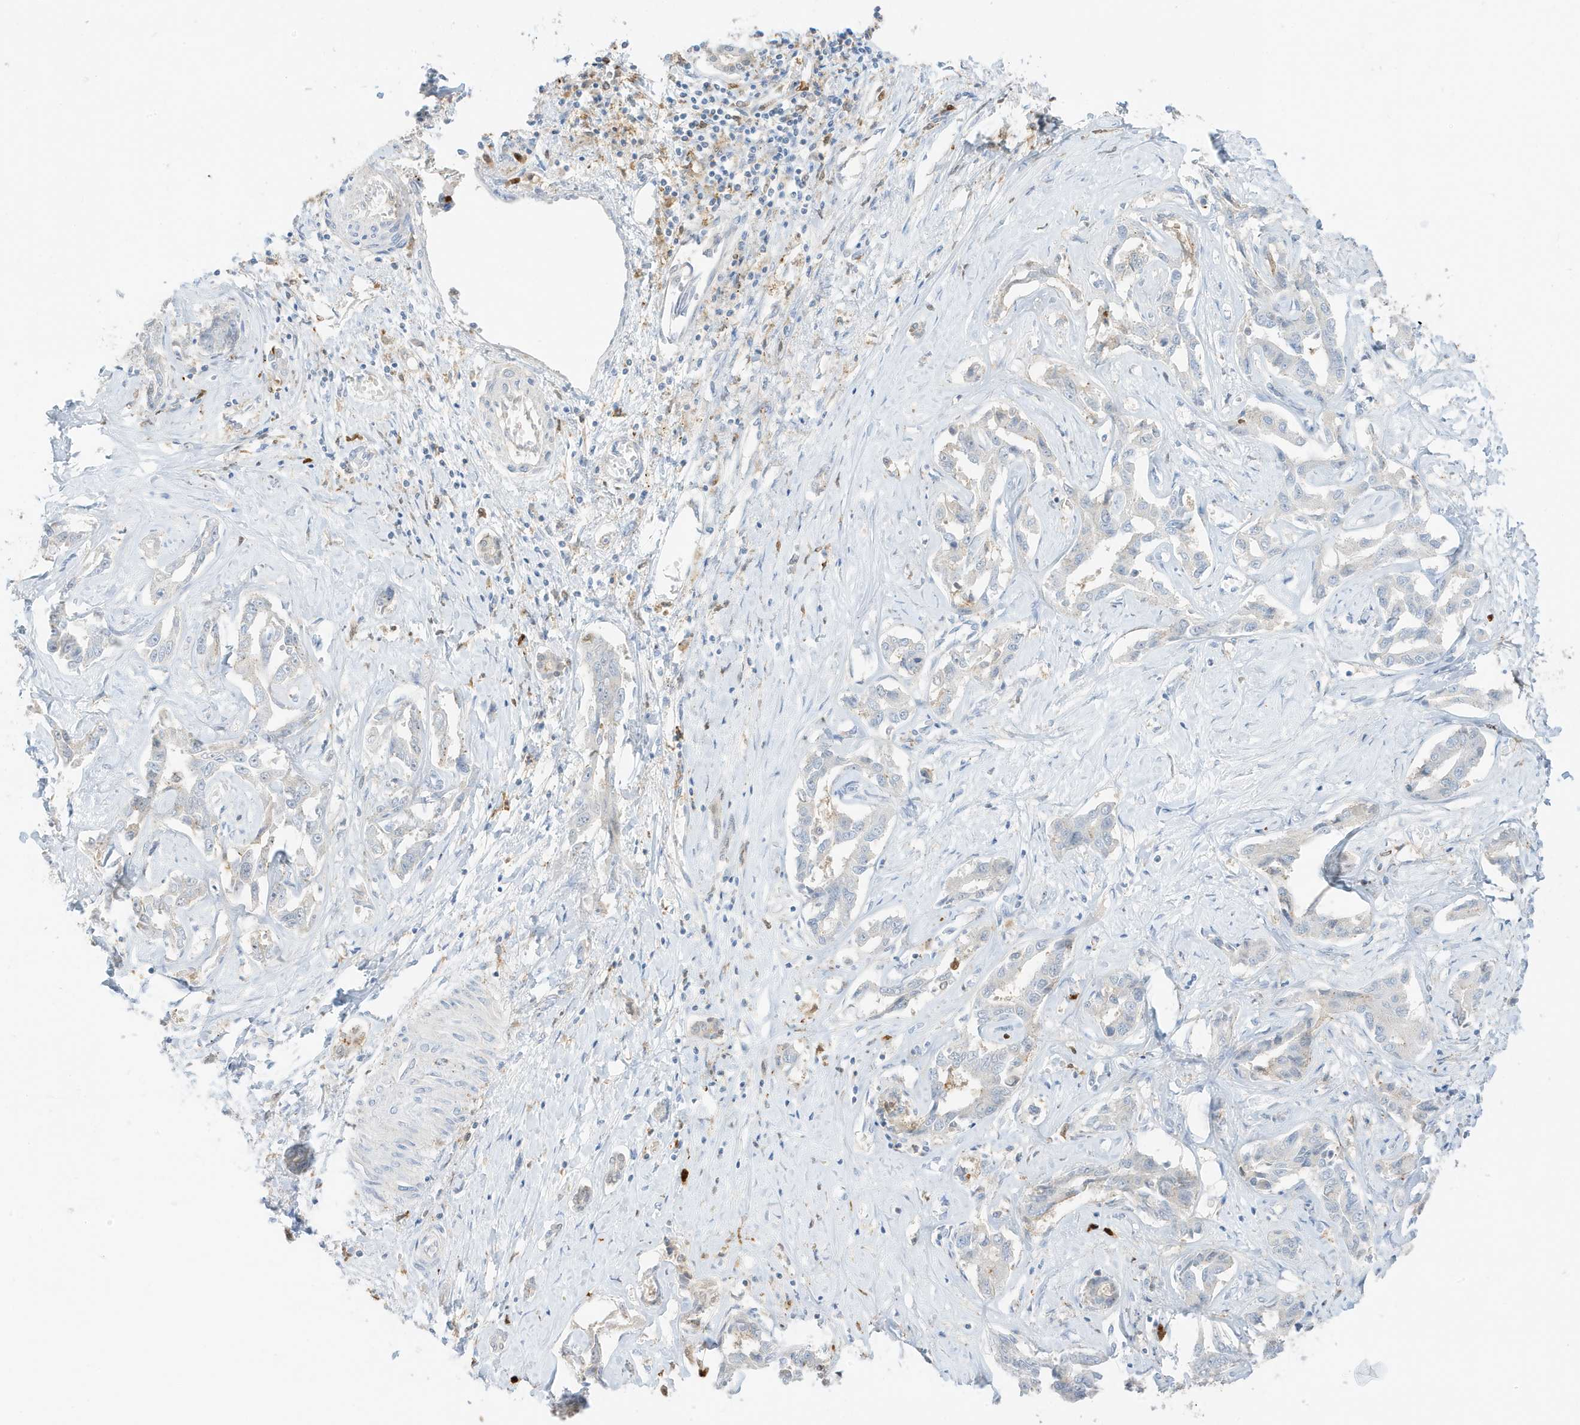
{"staining": {"intensity": "negative", "quantity": "none", "location": "none"}, "tissue": "liver cancer", "cell_type": "Tumor cells", "image_type": "cancer", "snomed": [{"axis": "morphology", "description": "Cholangiocarcinoma"}, {"axis": "topography", "description": "Liver"}], "caption": "Protein analysis of cholangiocarcinoma (liver) displays no significant positivity in tumor cells.", "gene": "GCA", "patient": {"sex": "male", "age": 59}}